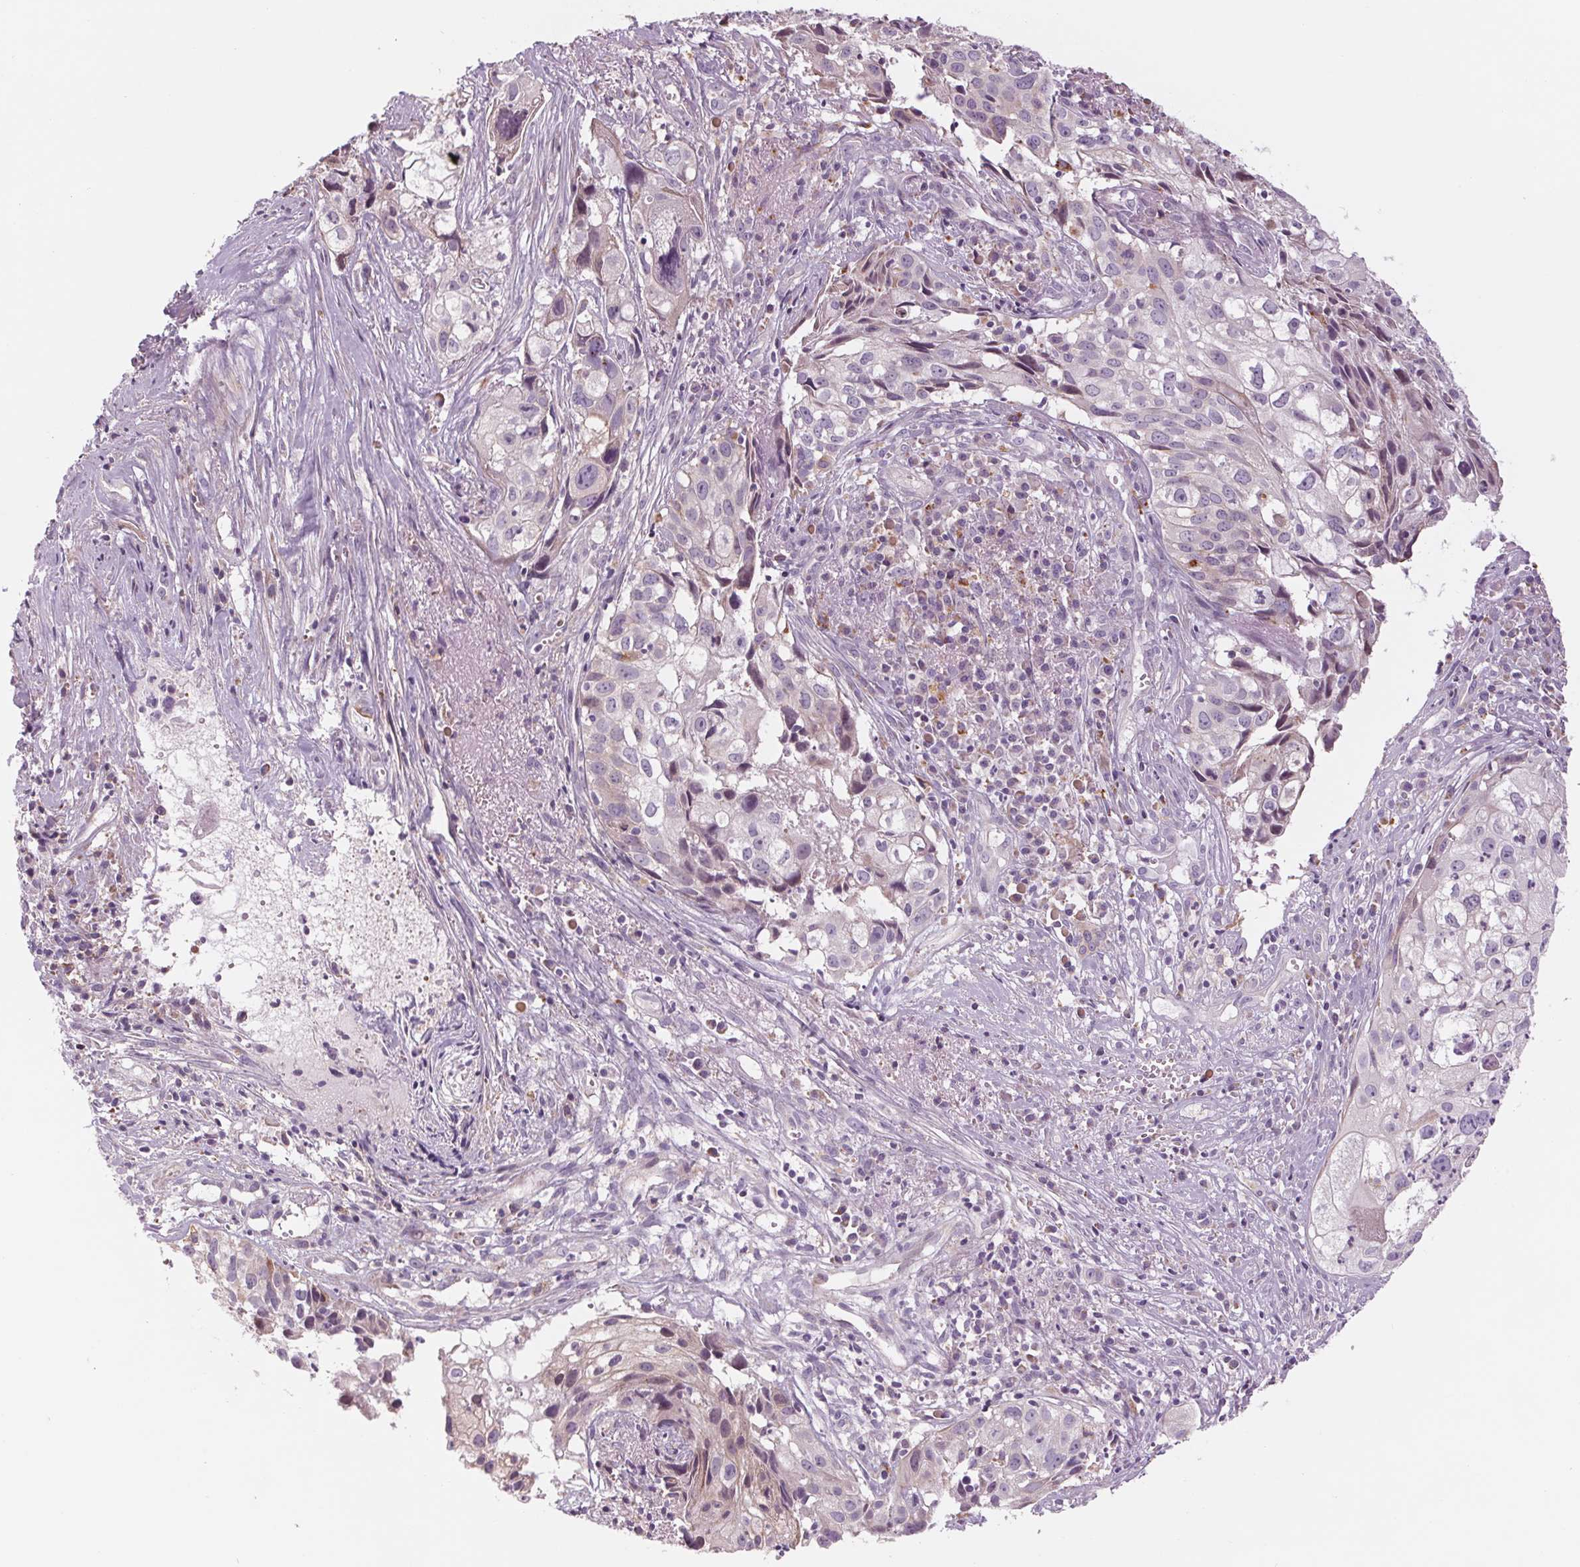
{"staining": {"intensity": "negative", "quantity": "none", "location": "none"}, "tissue": "cervical cancer", "cell_type": "Tumor cells", "image_type": "cancer", "snomed": [{"axis": "morphology", "description": "Squamous cell carcinoma, NOS"}, {"axis": "topography", "description": "Cervix"}], "caption": "Immunohistochemistry (IHC) photomicrograph of cervical cancer stained for a protein (brown), which reveals no positivity in tumor cells. (Stains: DAB (3,3'-diaminobenzidine) immunohistochemistry with hematoxylin counter stain, Microscopy: brightfield microscopy at high magnification).", "gene": "SAMD5", "patient": {"sex": "female", "age": 53}}